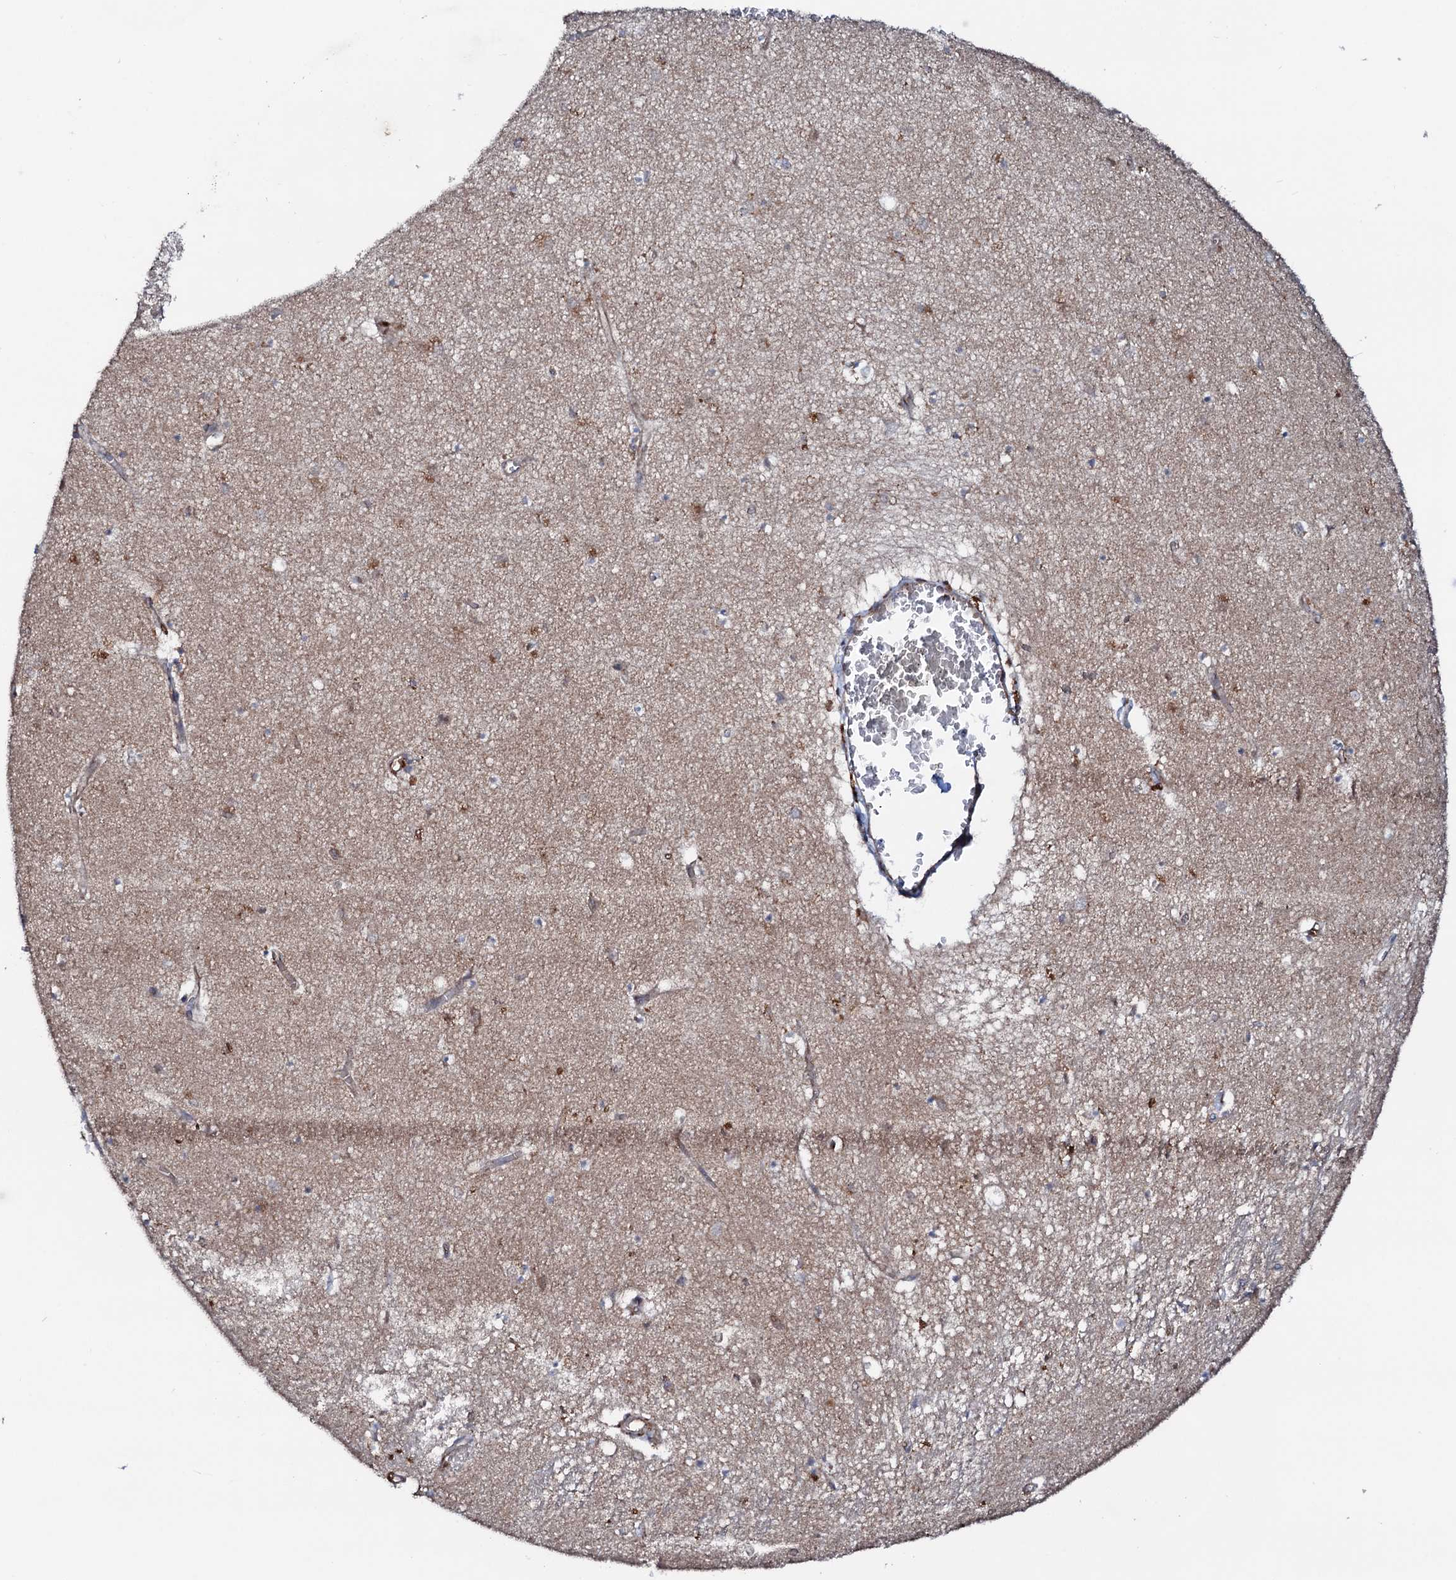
{"staining": {"intensity": "moderate", "quantity": "<25%", "location": "cytoplasmic/membranous"}, "tissue": "hippocampus", "cell_type": "Glial cells", "image_type": "normal", "snomed": [{"axis": "morphology", "description": "Normal tissue, NOS"}, {"axis": "topography", "description": "Hippocampus"}], "caption": "Approximately <25% of glial cells in benign human hippocampus demonstrate moderate cytoplasmic/membranous protein staining as visualized by brown immunohistochemical staining.", "gene": "P2RX4", "patient": {"sex": "female", "age": 64}}